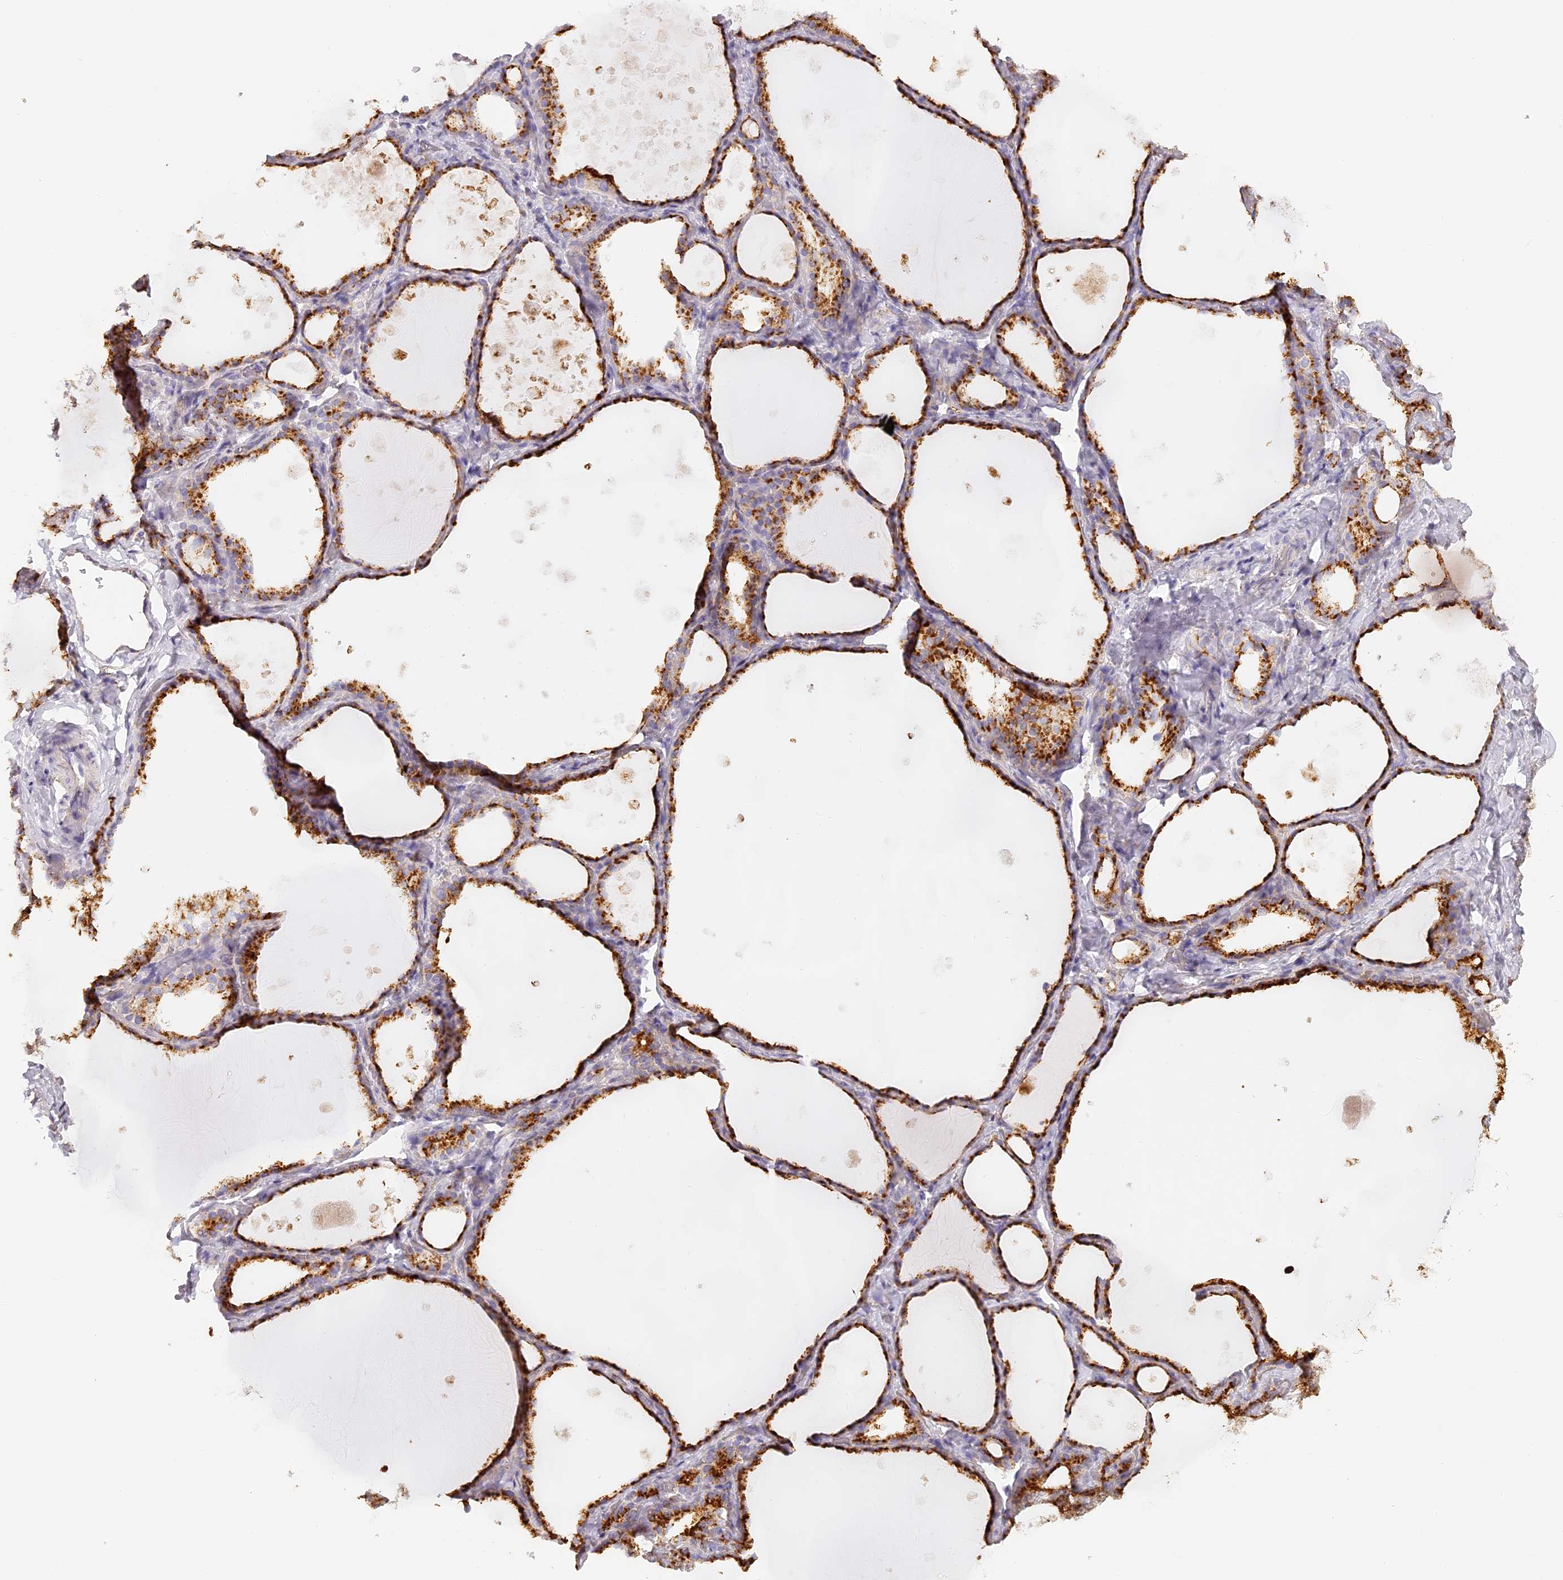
{"staining": {"intensity": "moderate", "quantity": ">75%", "location": "cytoplasmic/membranous"}, "tissue": "thyroid gland", "cell_type": "Glandular cells", "image_type": "normal", "snomed": [{"axis": "morphology", "description": "Normal tissue, NOS"}, {"axis": "topography", "description": "Thyroid gland"}], "caption": "IHC histopathology image of unremarkable thyroid gland: thyroid gland stained using immunohistochemistry displays medium levels of moderate protein expression localized specifically in the cytoplasmic/membranous of glandular cells, appearing as a cytoplasmic/membranous brown color.", "gene": "LAMP2", "patient": {"sex": "female", "age": 44}}